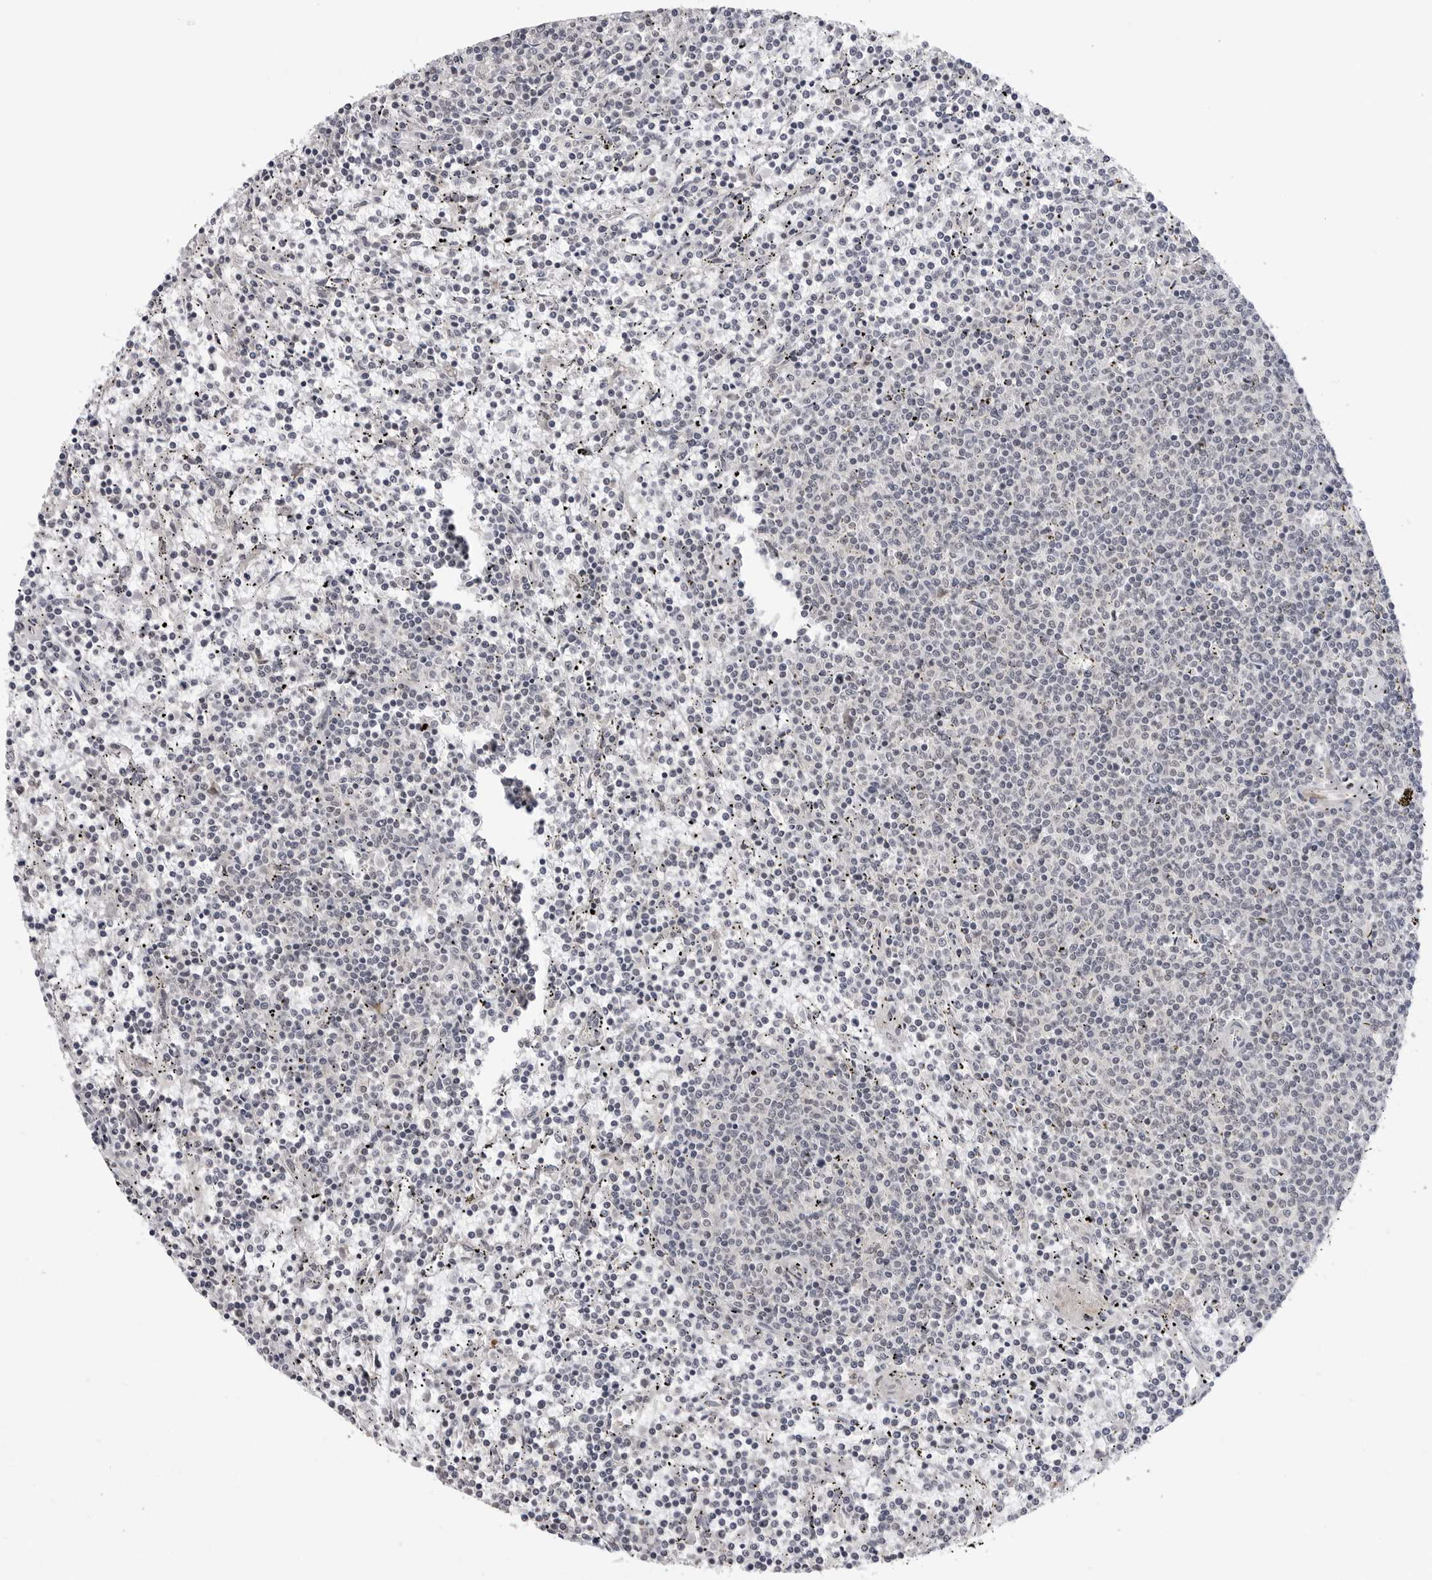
{"staining": {"intensity": "negative", "quantity": "none", "location": "none"}, "tissue": "lymphoma", "cell_type": "Tumor cells", "image_type": "cancer", "snomed": [{"axis": "morphology", "description": "Malignant lymphoma, non-Hodgkin's type, Low grade"}, {"axis": "topography", "description": "Spleen"}], "caption": "Tumor cells show no significant protein positivity in lymphoma.", "gene": "ADAMTS5", "patient": {"sex": "female", "age": 50}}